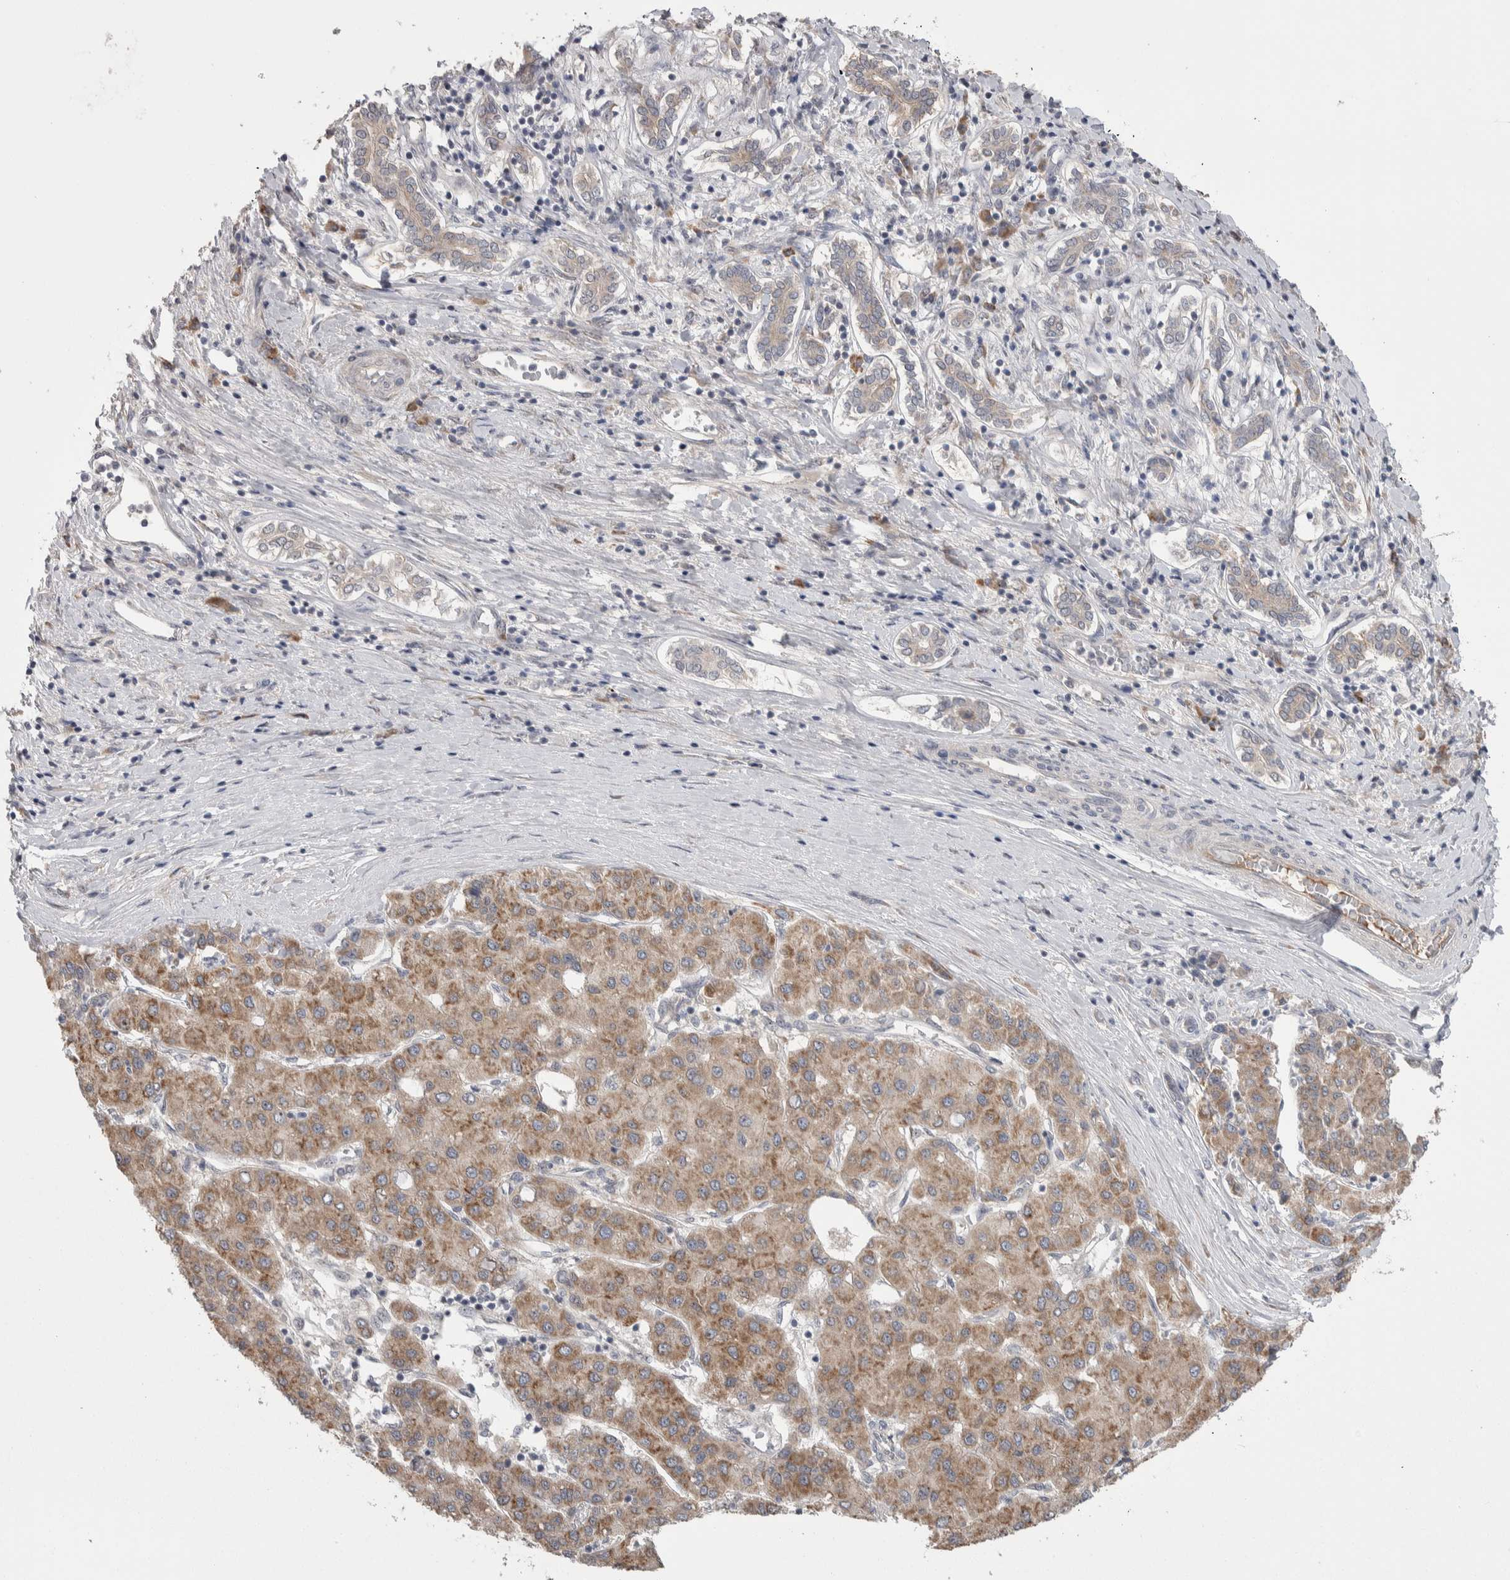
{"staining": {"intensity": "moderate", "quantity": ">75%", "location": "cytoplasmic/membranous"}, "tissue": "liver cancer", "cell_type": "Tumor cells", "image_type": "cancer", "snomed": [{"axis": "morphology", "description": "Carcinoma, Hepatocellular, NOS"}, {"axis": "topography", "description": "Liver"}], "caption": "Liver cancer stained for a protein (brown) reveals moderate cytoplasmic/membranous positive staining in approximately >75% of tumor cells.", "gene": "CUL2", "patient": {"sex": "male", "age": 65}}